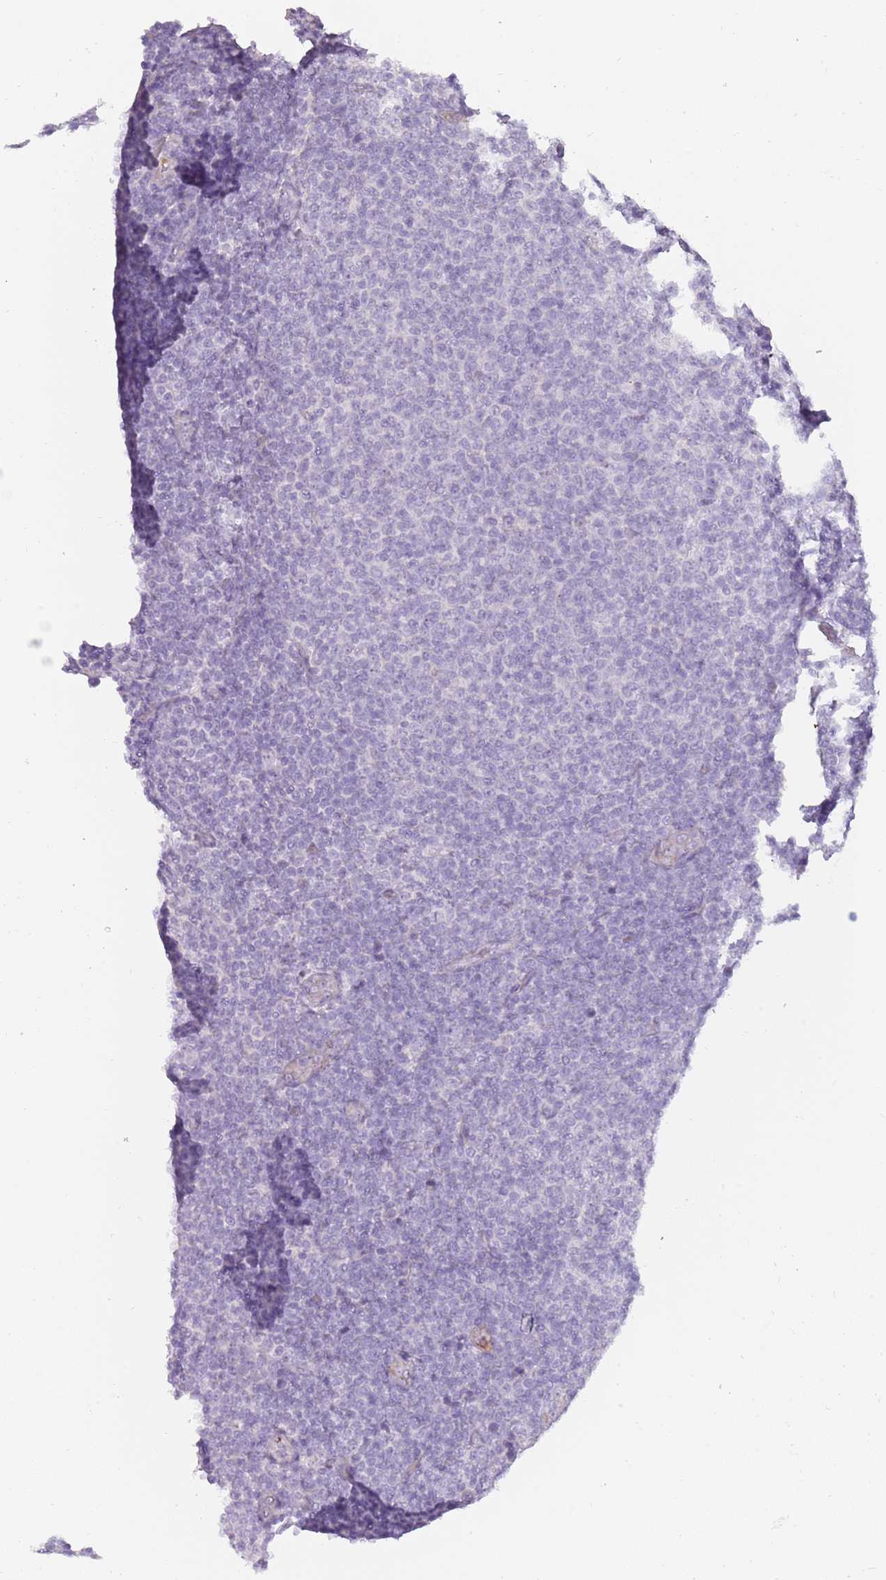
{"staining": {"intensity": "negative", "quantity": "none", "location": "none"}, "tissue": "lymphoma", "cell_type": "Tumor cells", "image_type": "cancer", "snomed": [{"axis": "morphology", "description": "Malignant lymphoma, non-Hodgkin's type, Low grade"}, {"axis": "topography", "description": "Lymph node"}], "caption": "Tumor cells are negative for brown protein staining in low-grade malignant lymphoma, non-Hodgkin's type.", "gene": "TNFRSF6B", "patient": {"sex": "male", "age": 66}}